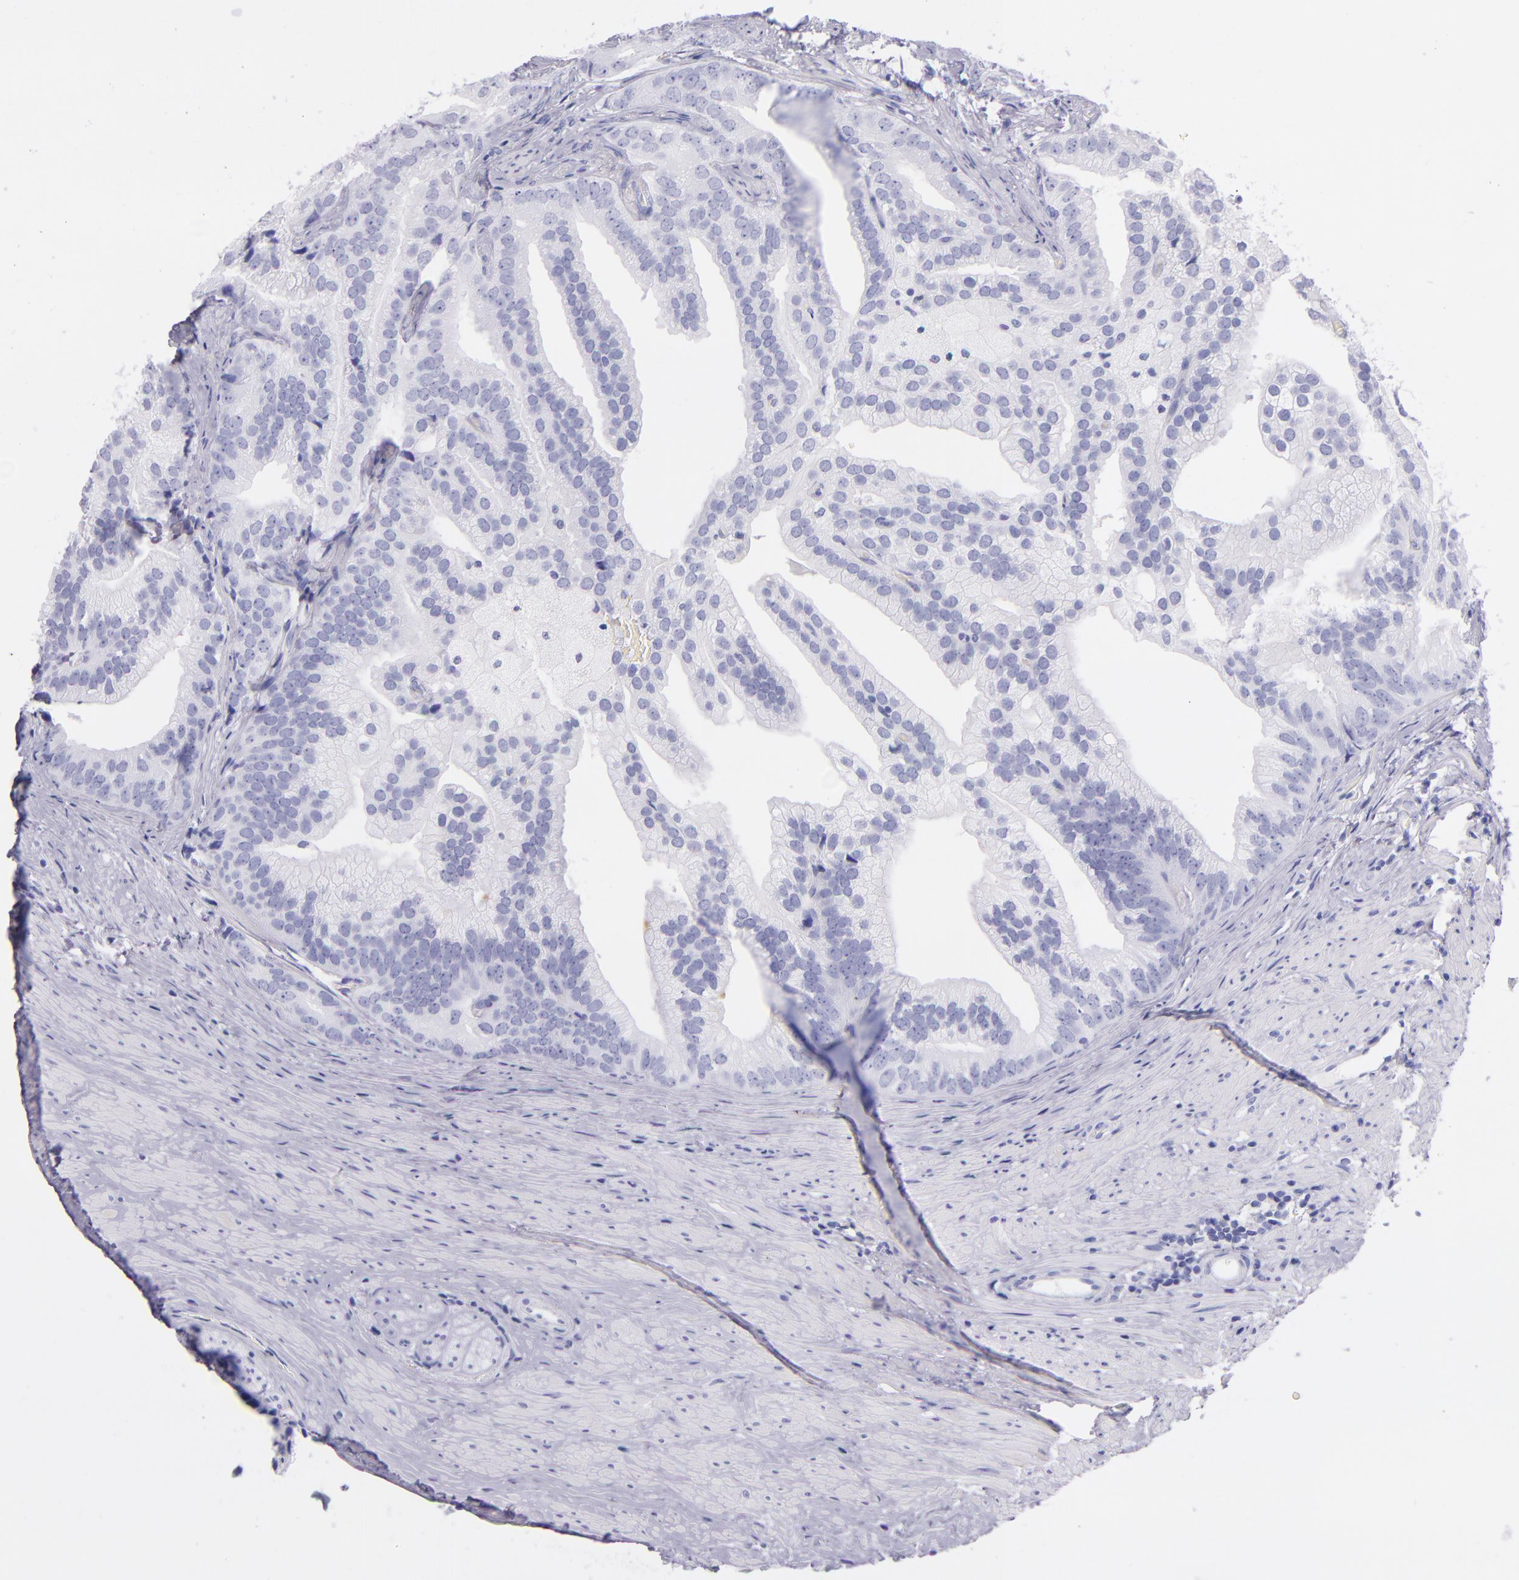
{"staining": {"intensity": "negative", "quantity": "none", "location": "none"}, "tissue": "prostate cancer", "cell_type": "Tumor cells", "image_type": "cancer", "snomed": [{"axis": "morphology", "description": "Adenocarcinoma, Low grade"}, {"axis": "topography", "description": "Prostate"}], "caption": "This is an immunohistochemistry (IHC) image of human prostate adenocarcinoma (low-grade). There is no expression in tumor cells.", "gene": "SFTPA2", "patient": {"sex": "male", "age": 71}}